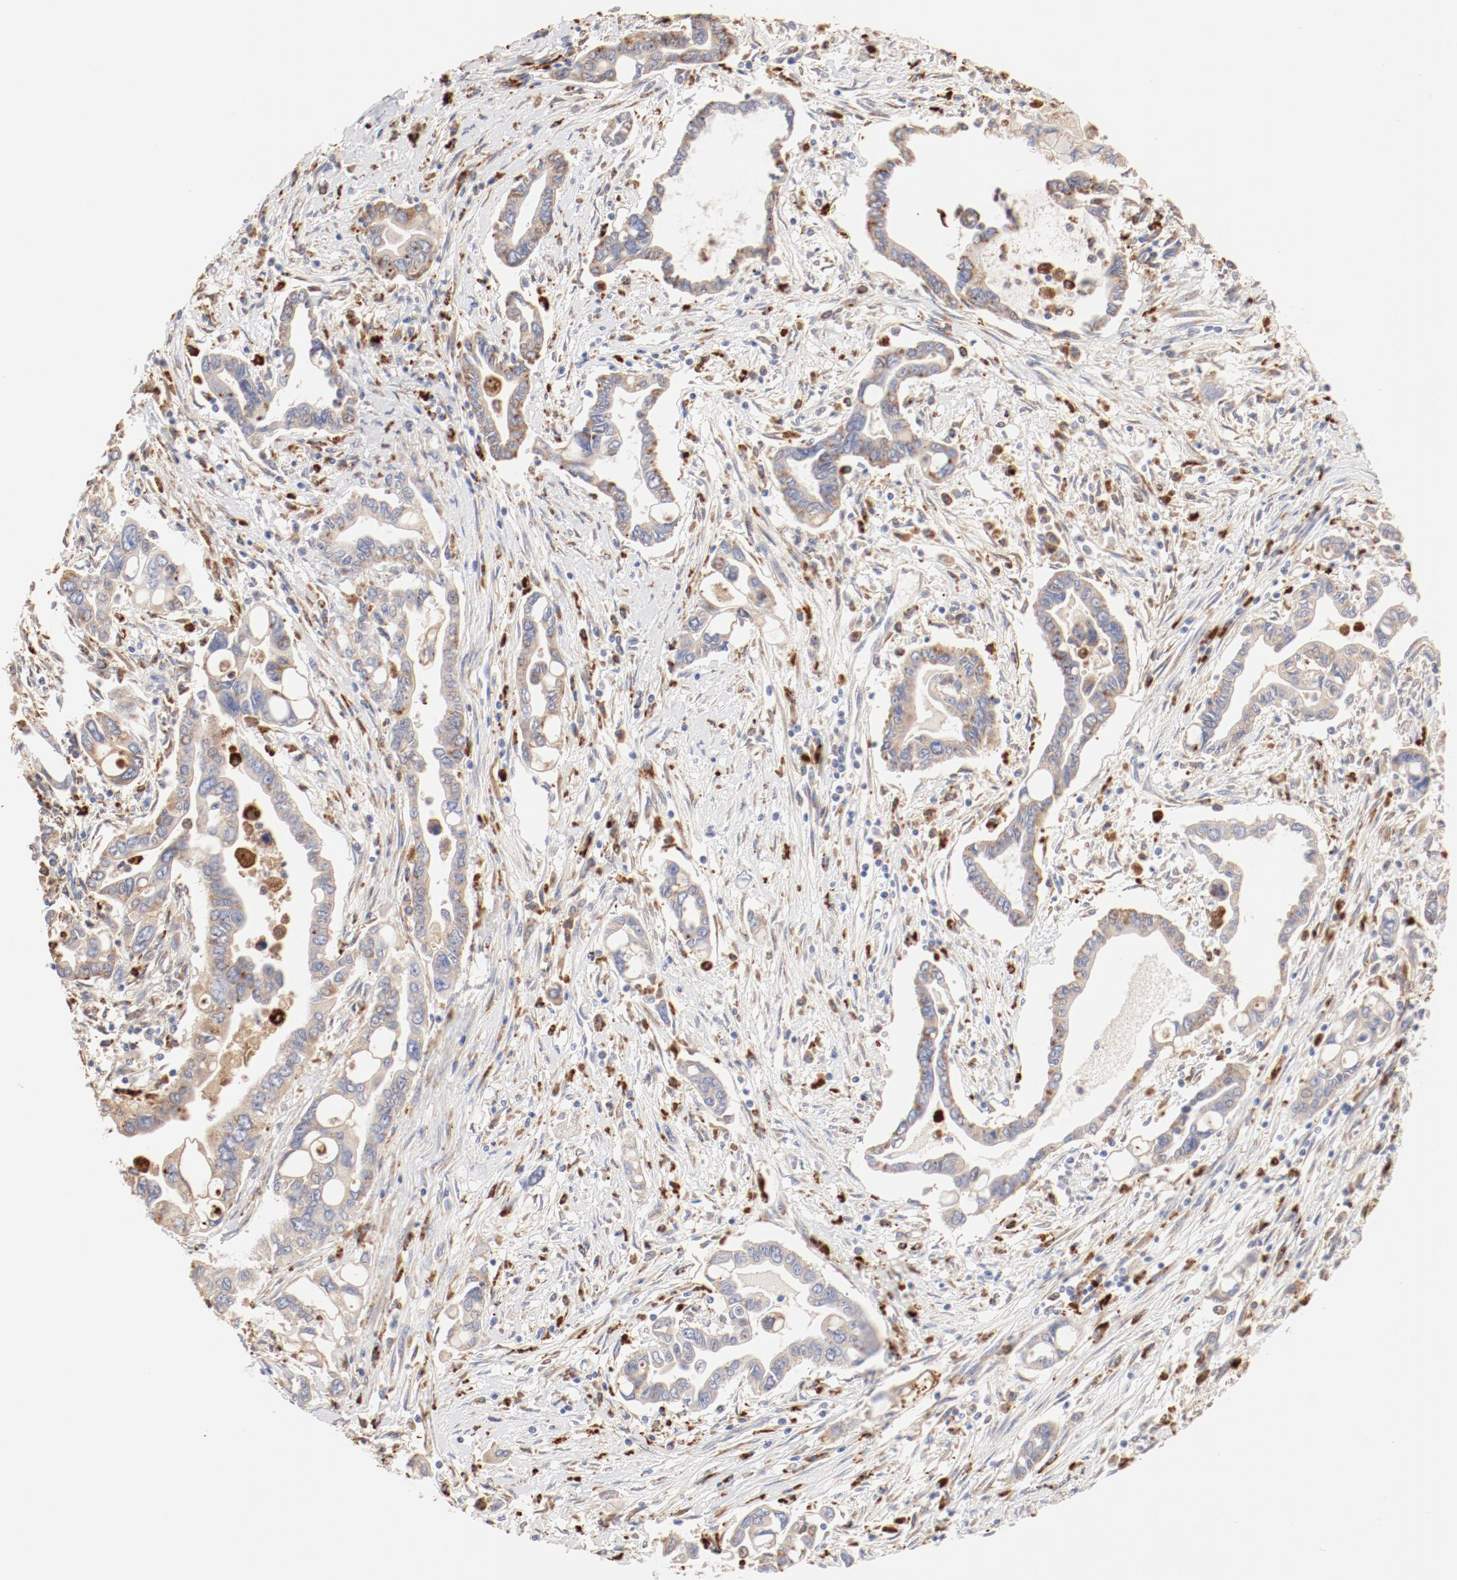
{"staining": {"intensity": "weak", "quantity": ">75%", "location": "cytoplasmic/membranous"}, "tissue": "pancreatic cancer", "cell_type": "Tumor cells", "image_type": "cancer", "snomed": [{"axis": "morphology", "description": "Adenocarcinoma, NOS"}, {"axis": "topography", "description": "Pancreas"}], "caption": "Pancreatic cancer (adenocarcinoma) stained for a protein (brown) demonstrates weak cytoplasmic/membranous positive positivity in approximately >75% of tumor cells.", "gene": "CTSH", "patient": {"sex": "female", "age": 57}}